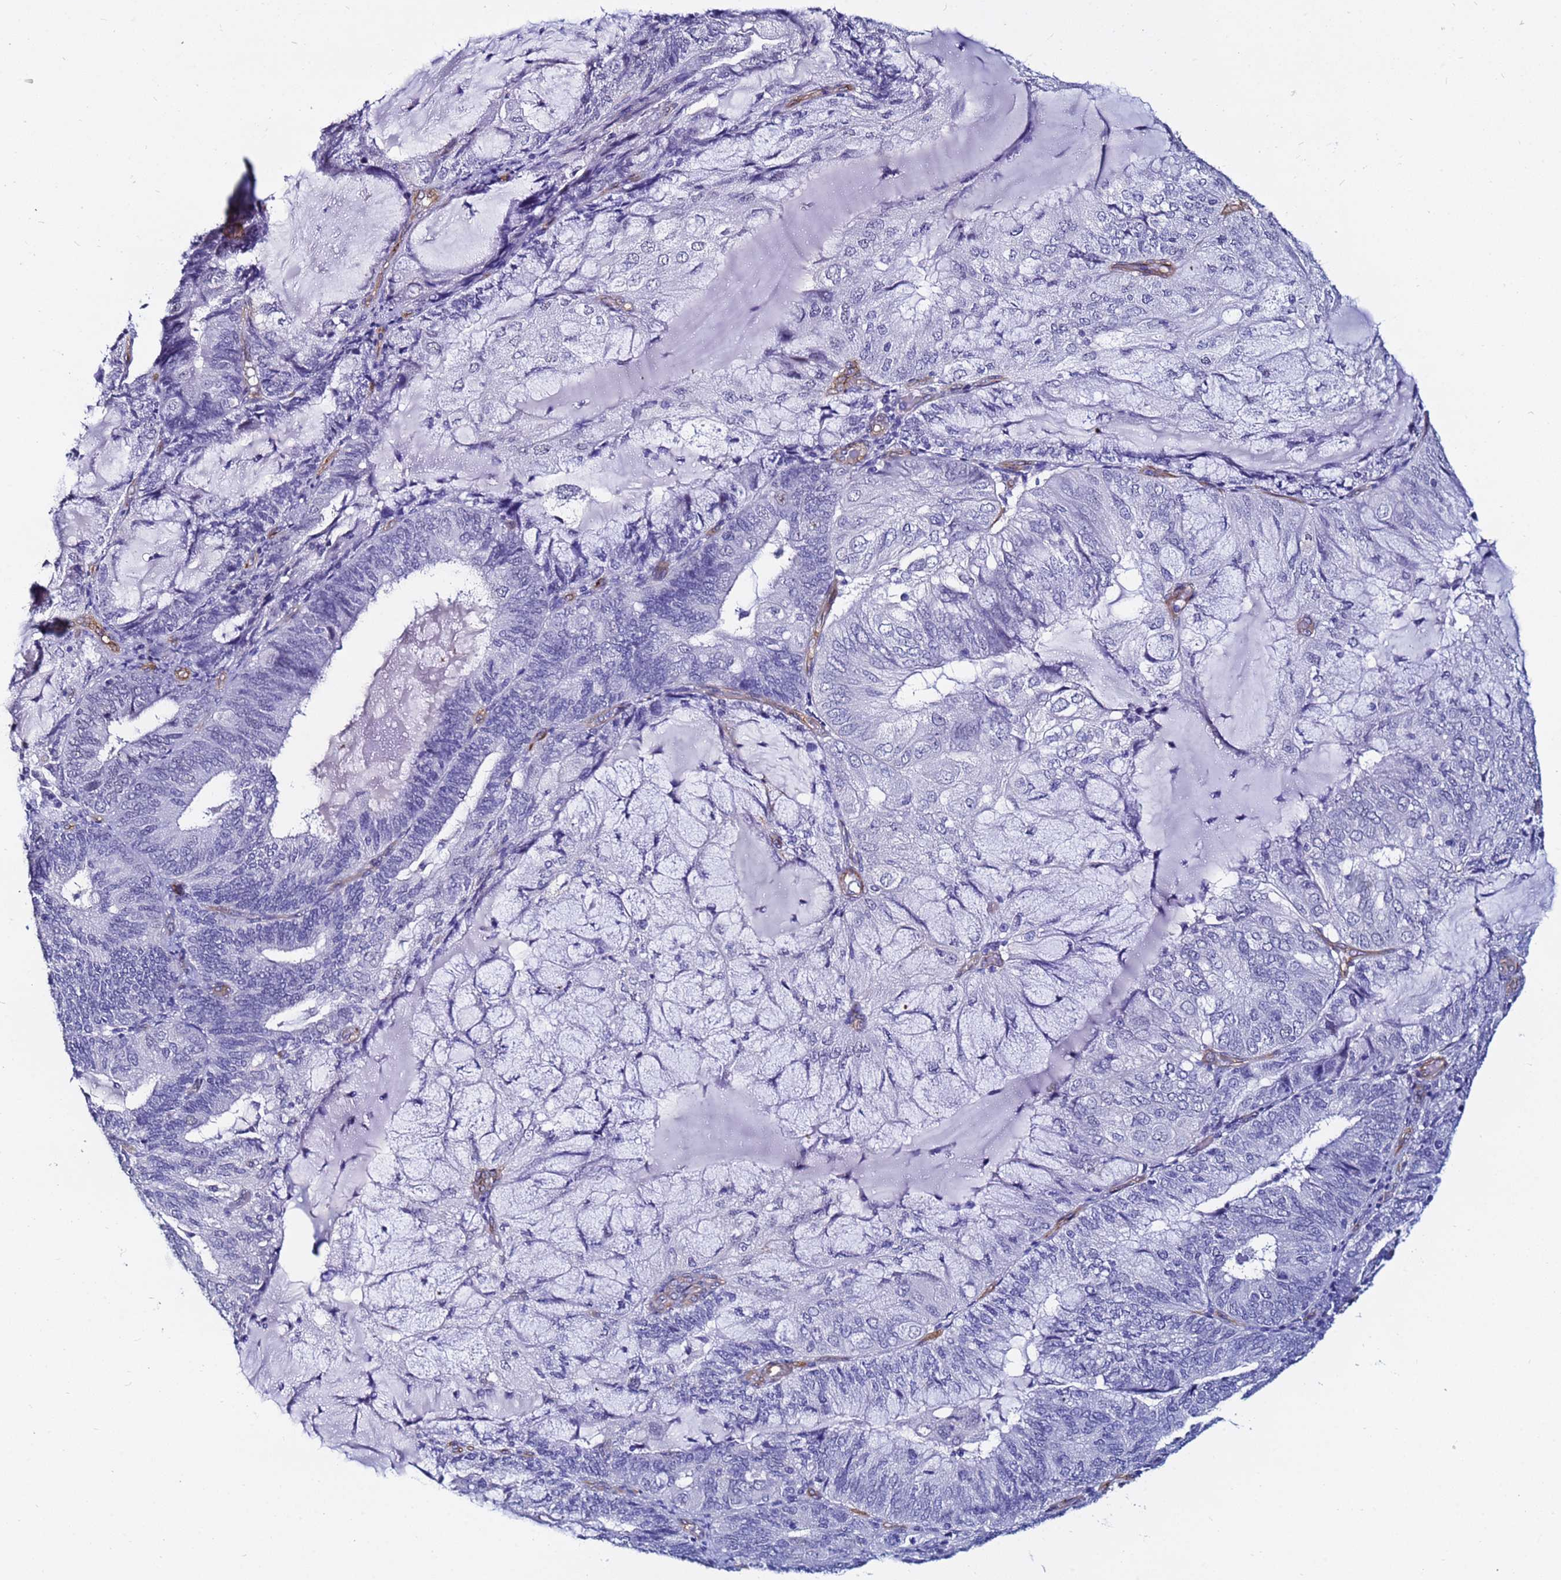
{"staining": {"intensity": "negative", "quantity": "none", "location": "none"}, "tissue": "endometrial cancer", "cell_type": "Tumor cells", "image_type": "cancer", "snomed": [{"axis": "morphology", "description": "Adenocarcinoma, NOS"}, {"axis": "topography", "description": "Endometrium"}], "caption": "Micrograph shows no protein positivity in tumor cells of endometrial adenocarcinoma tissue.", "gene": "DEFB104A", "patient": {"sex": "female", "age": 81}}